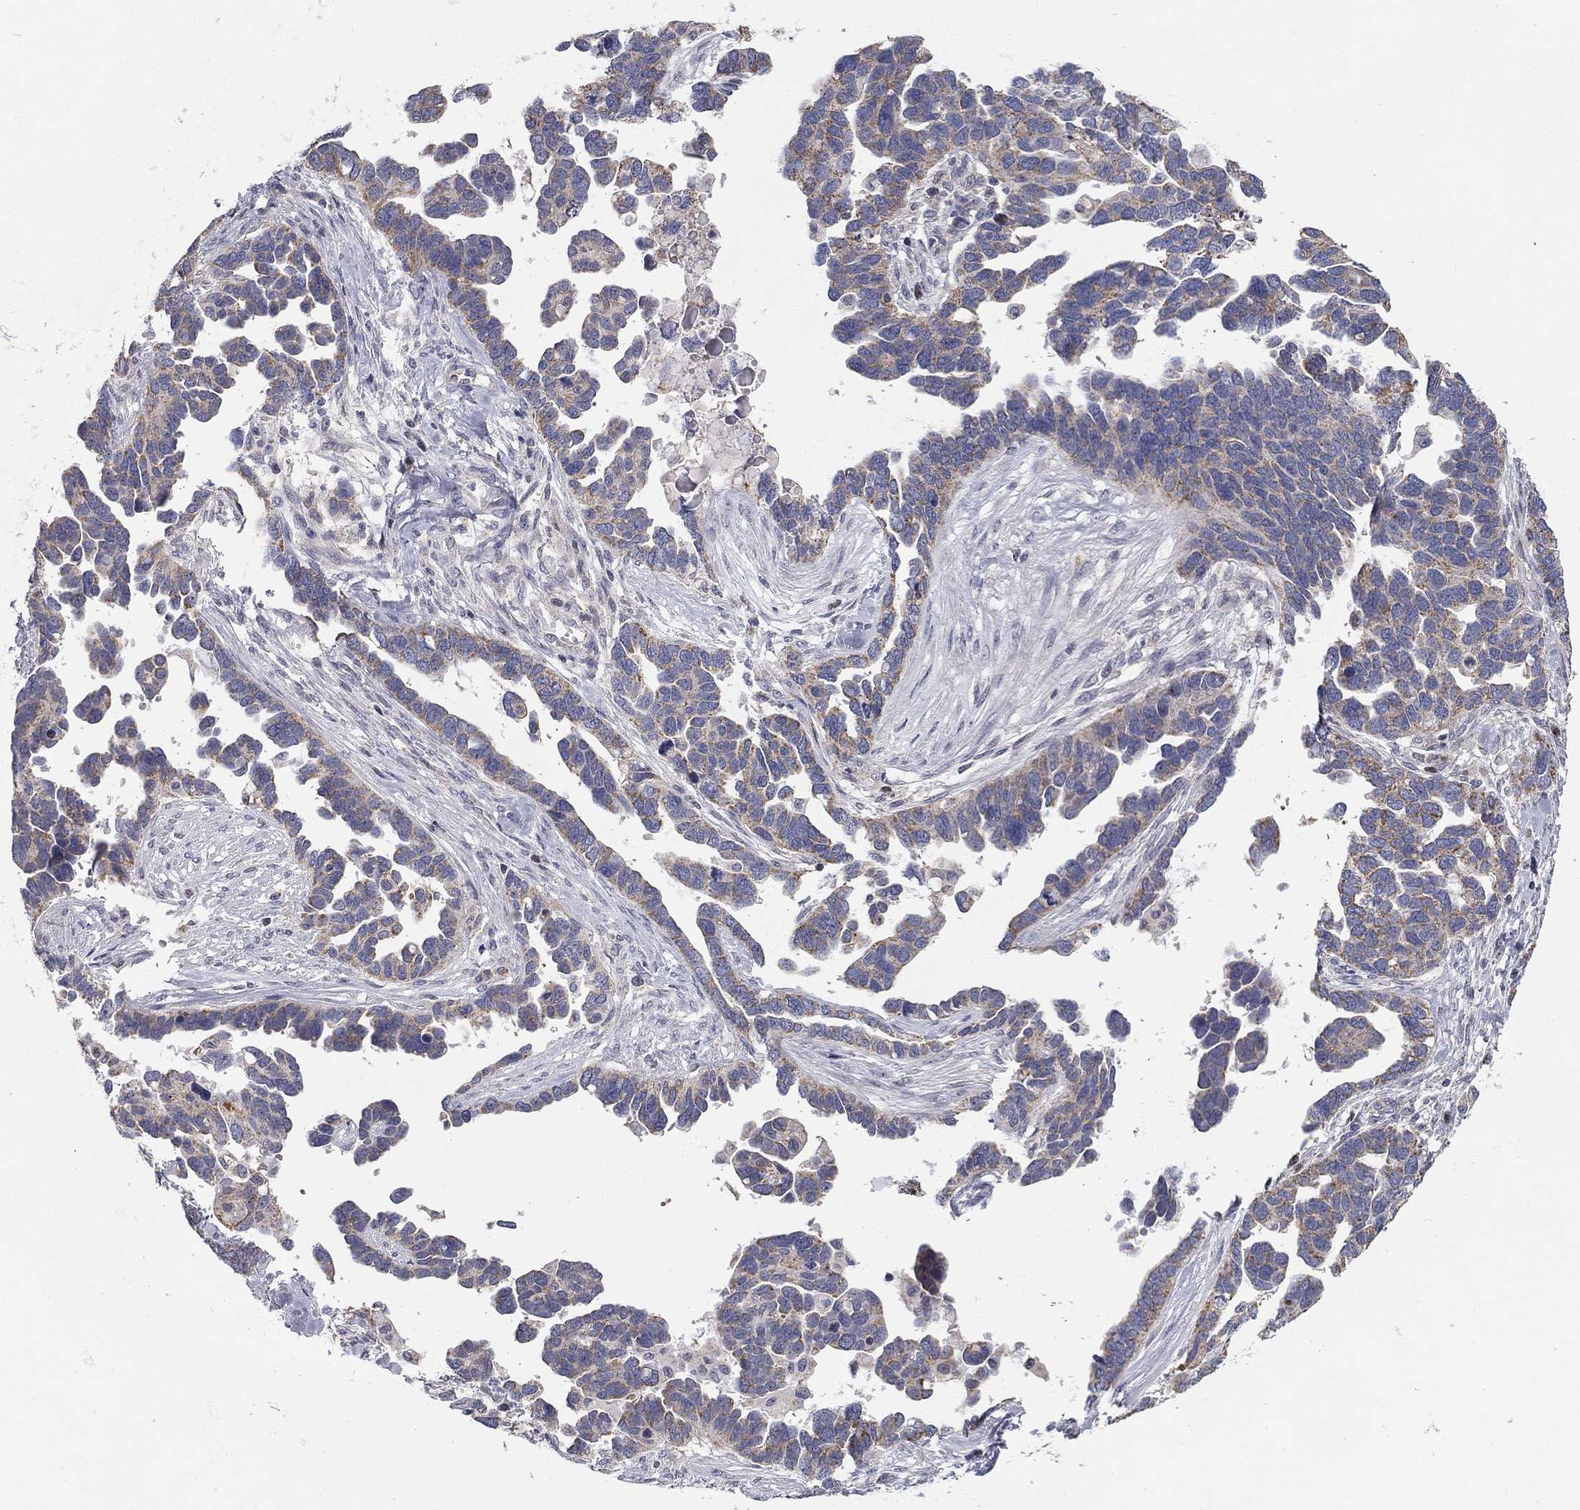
{"staining": {"intensity": "weak", "quantity": "<25%", "location": "cytoplasmic/membranous"}, "tissue": "ovarian cancer", "cell_type": "Tumor cells", "image_type": "cancer", "snomed": [{"axis": "morphology", "description": "Cystadenocarcinoma, serous, NOS"}, {"axis": "topography", "description": "Ovary"}], "caption": "This is a micrograph of immunohistochemistry (IHC) staining of serous cystadenocarcinoma (ovarian), which shows no staining in tumor cells.", "gene": "SLC2A9", "patient": {"sex": "female", "age": 54}}